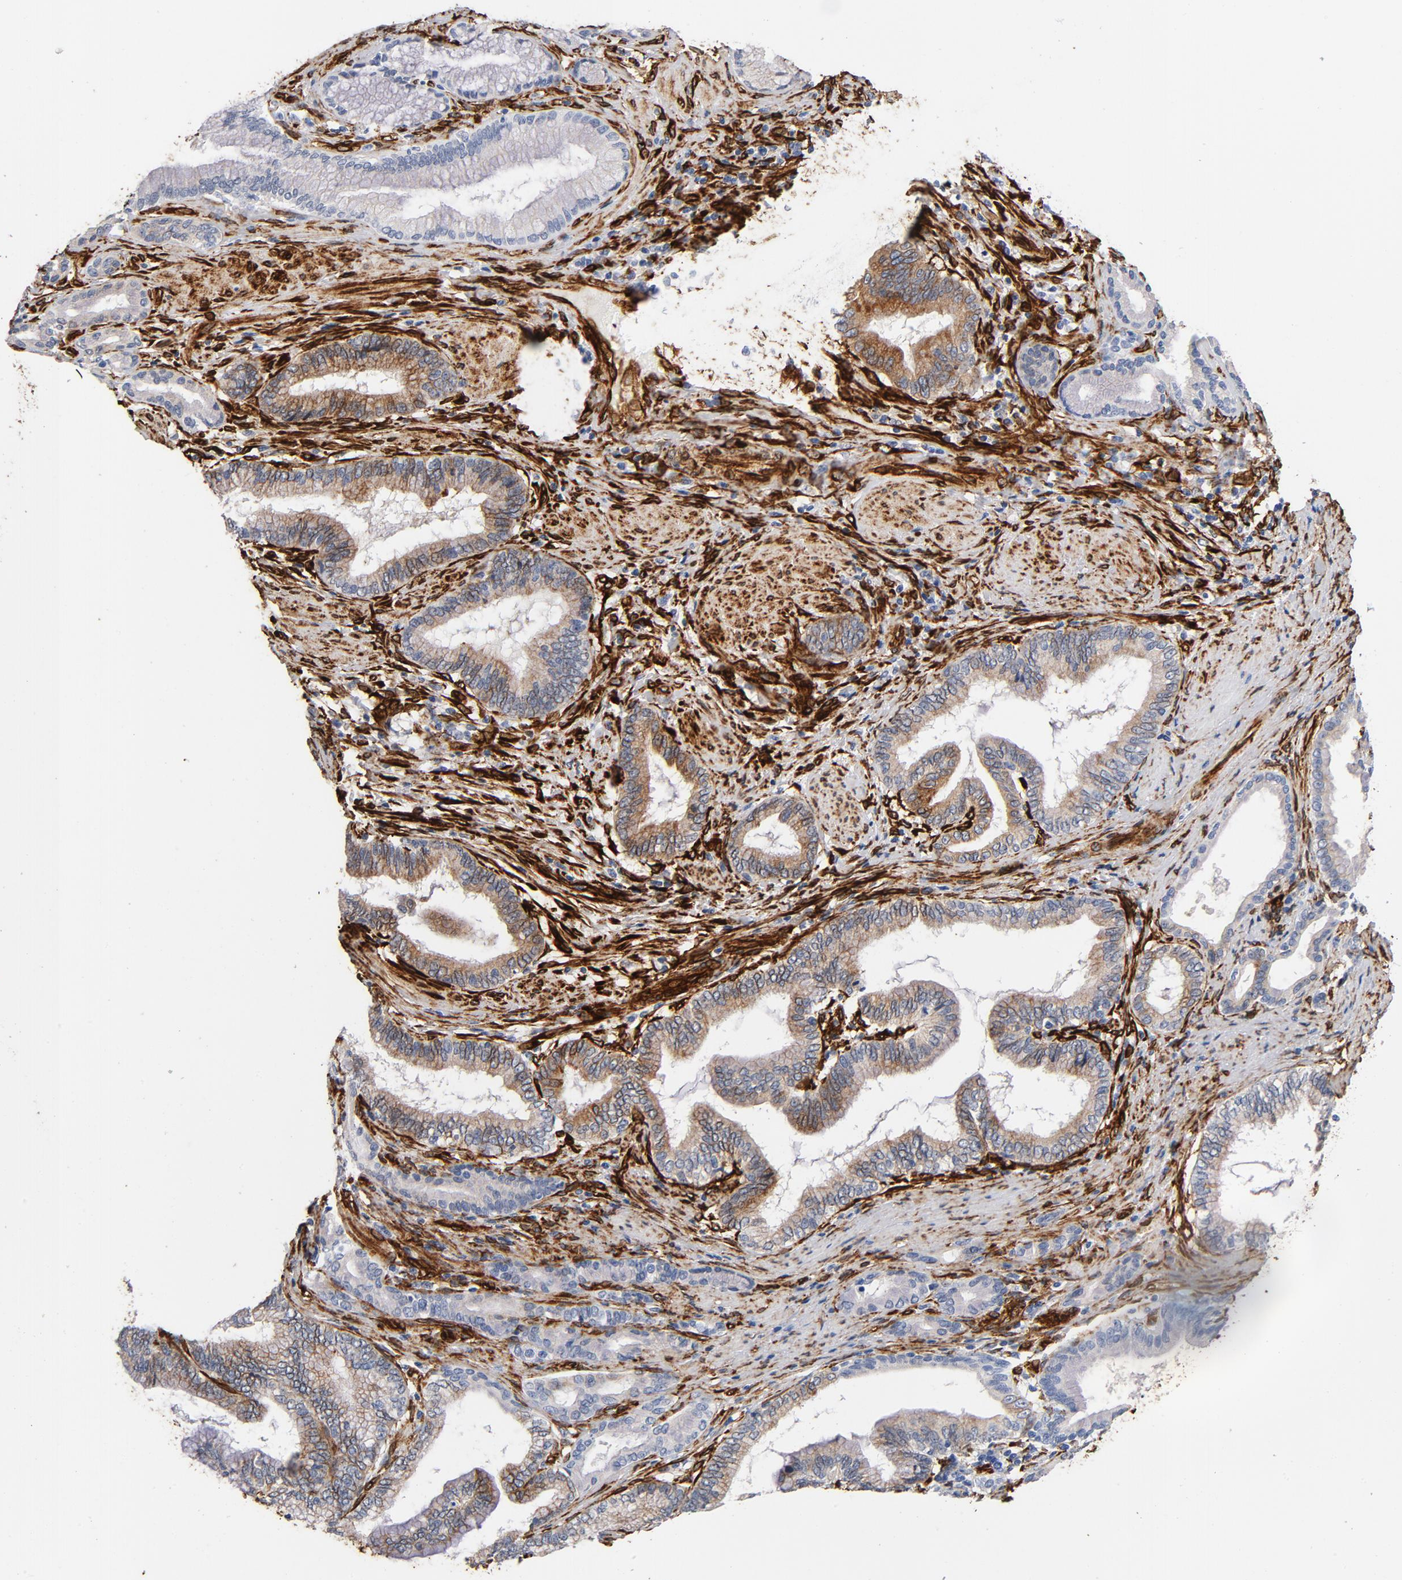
{"staining": {"intensity": "moderate", "quantity": ">75%", "location": "cytoplasmic/membranous"}, "tissue": "pancreatic cancer", "cell_type": "Tumor cells", "image_type": "cancer", "snomed": [{"axis": "morphology", "description": "Adenocarcinoma, NOS"}, {"axis": "topography", "description": "Pancreas"}], "caption": "High-magnification brightfield microscopy of pancreatic adenocarcinoma stained with DAB (brown) and counterstained with hematoxylin (blue). tumor cells exhibit moderate cytoplasmic/membranous staining is appreciated in about>75% of cells.", "gene": "SERPINH1", "patient": {"sex": "female", "age": 64}}